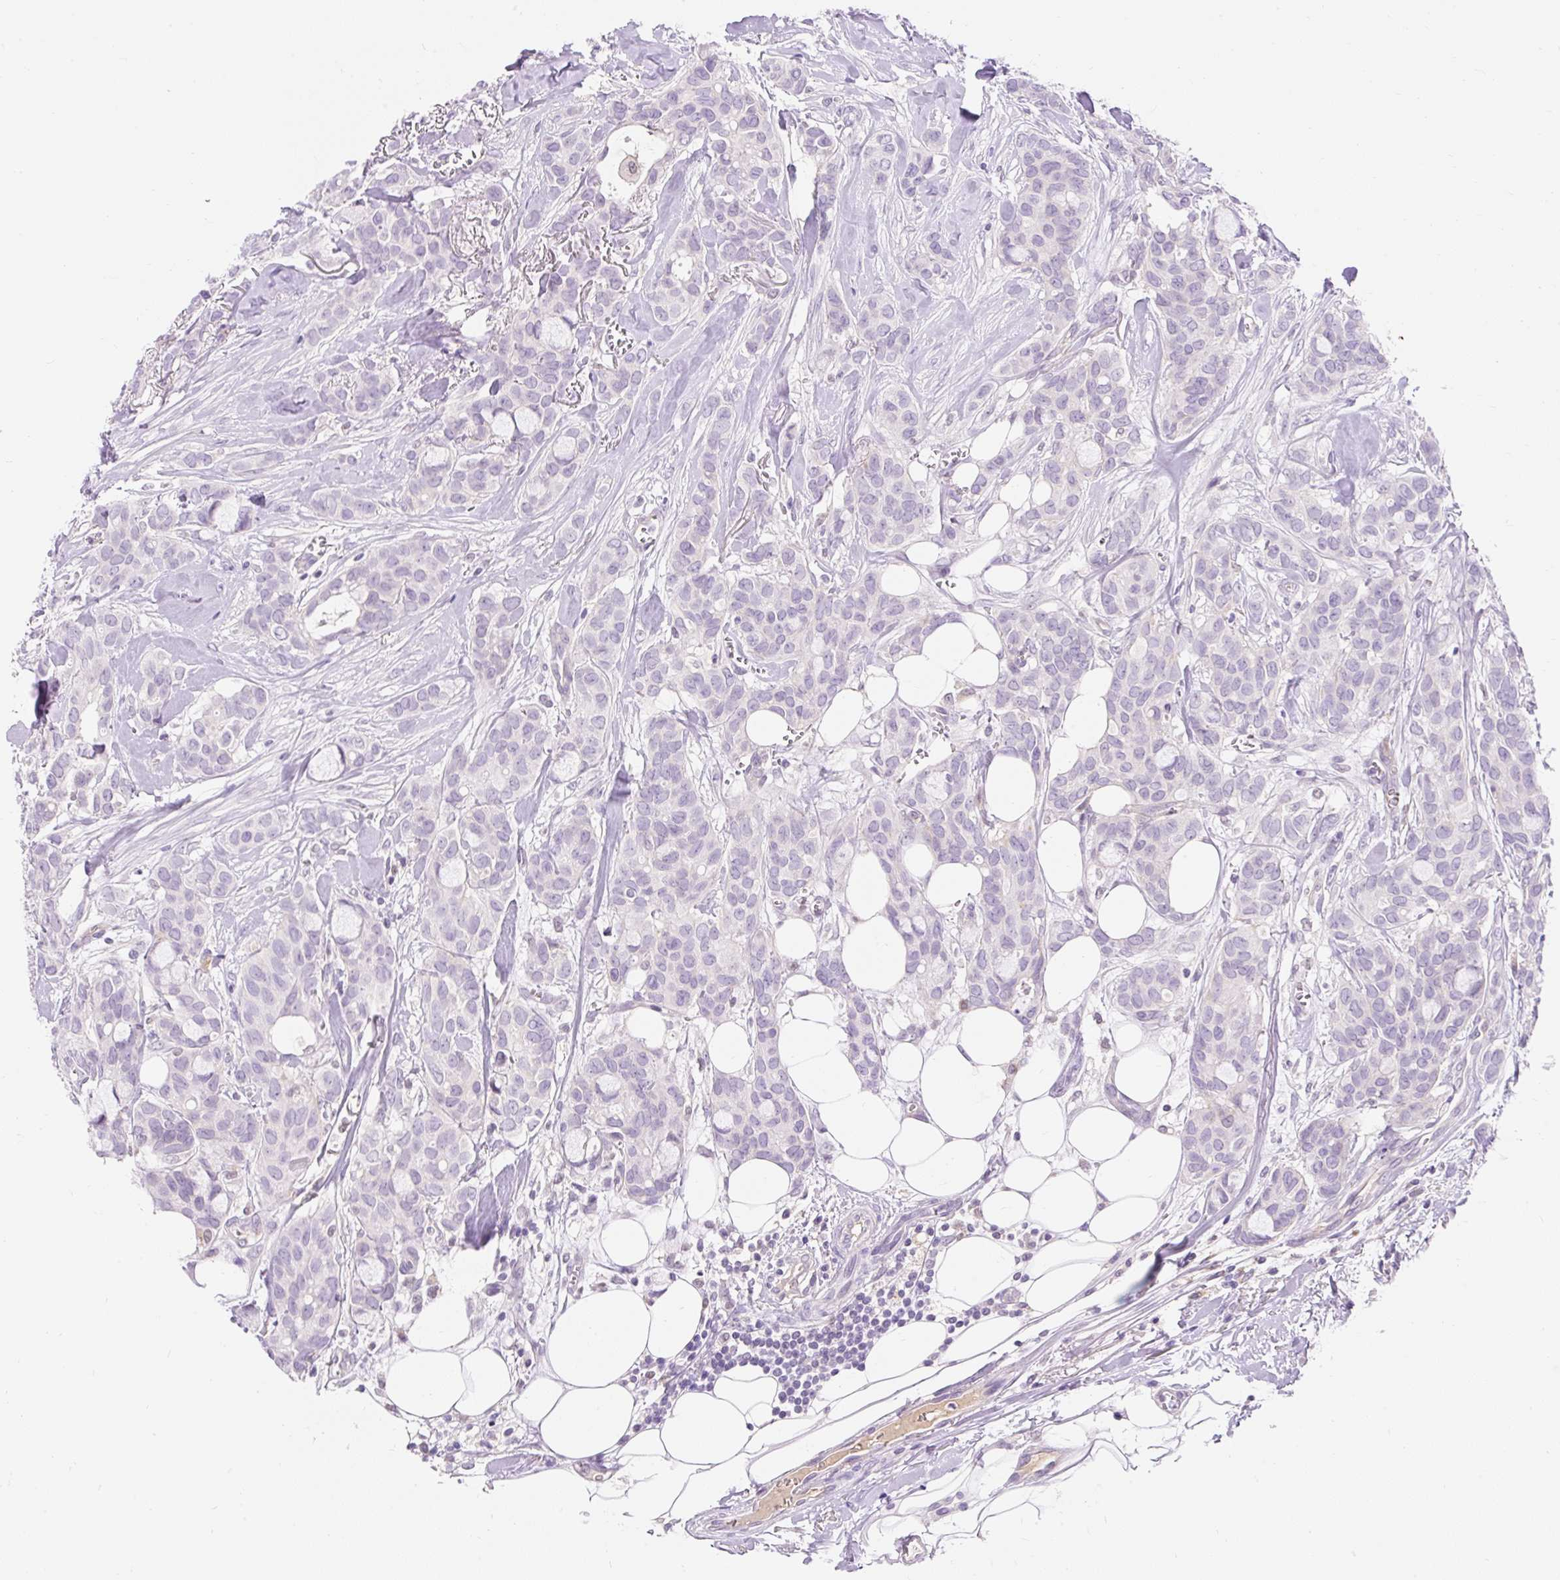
{"staining": {"intensity": "negative", "quantity": "none", "location": "none"}, "tissue": "breast cancer", "cell_type": "Tumor cells", "image_type": "cancer", "snomed": [{"axis": "morphology", "description": "Duct carcinoma"}, {"axis": "topography", "description": "Breast"}], "caption": "Tumor cells show no significant positivity in breast intraductal carcinoma.", "gene": "TMEM150C", "patient": {"sex": "female", "age": 84}}